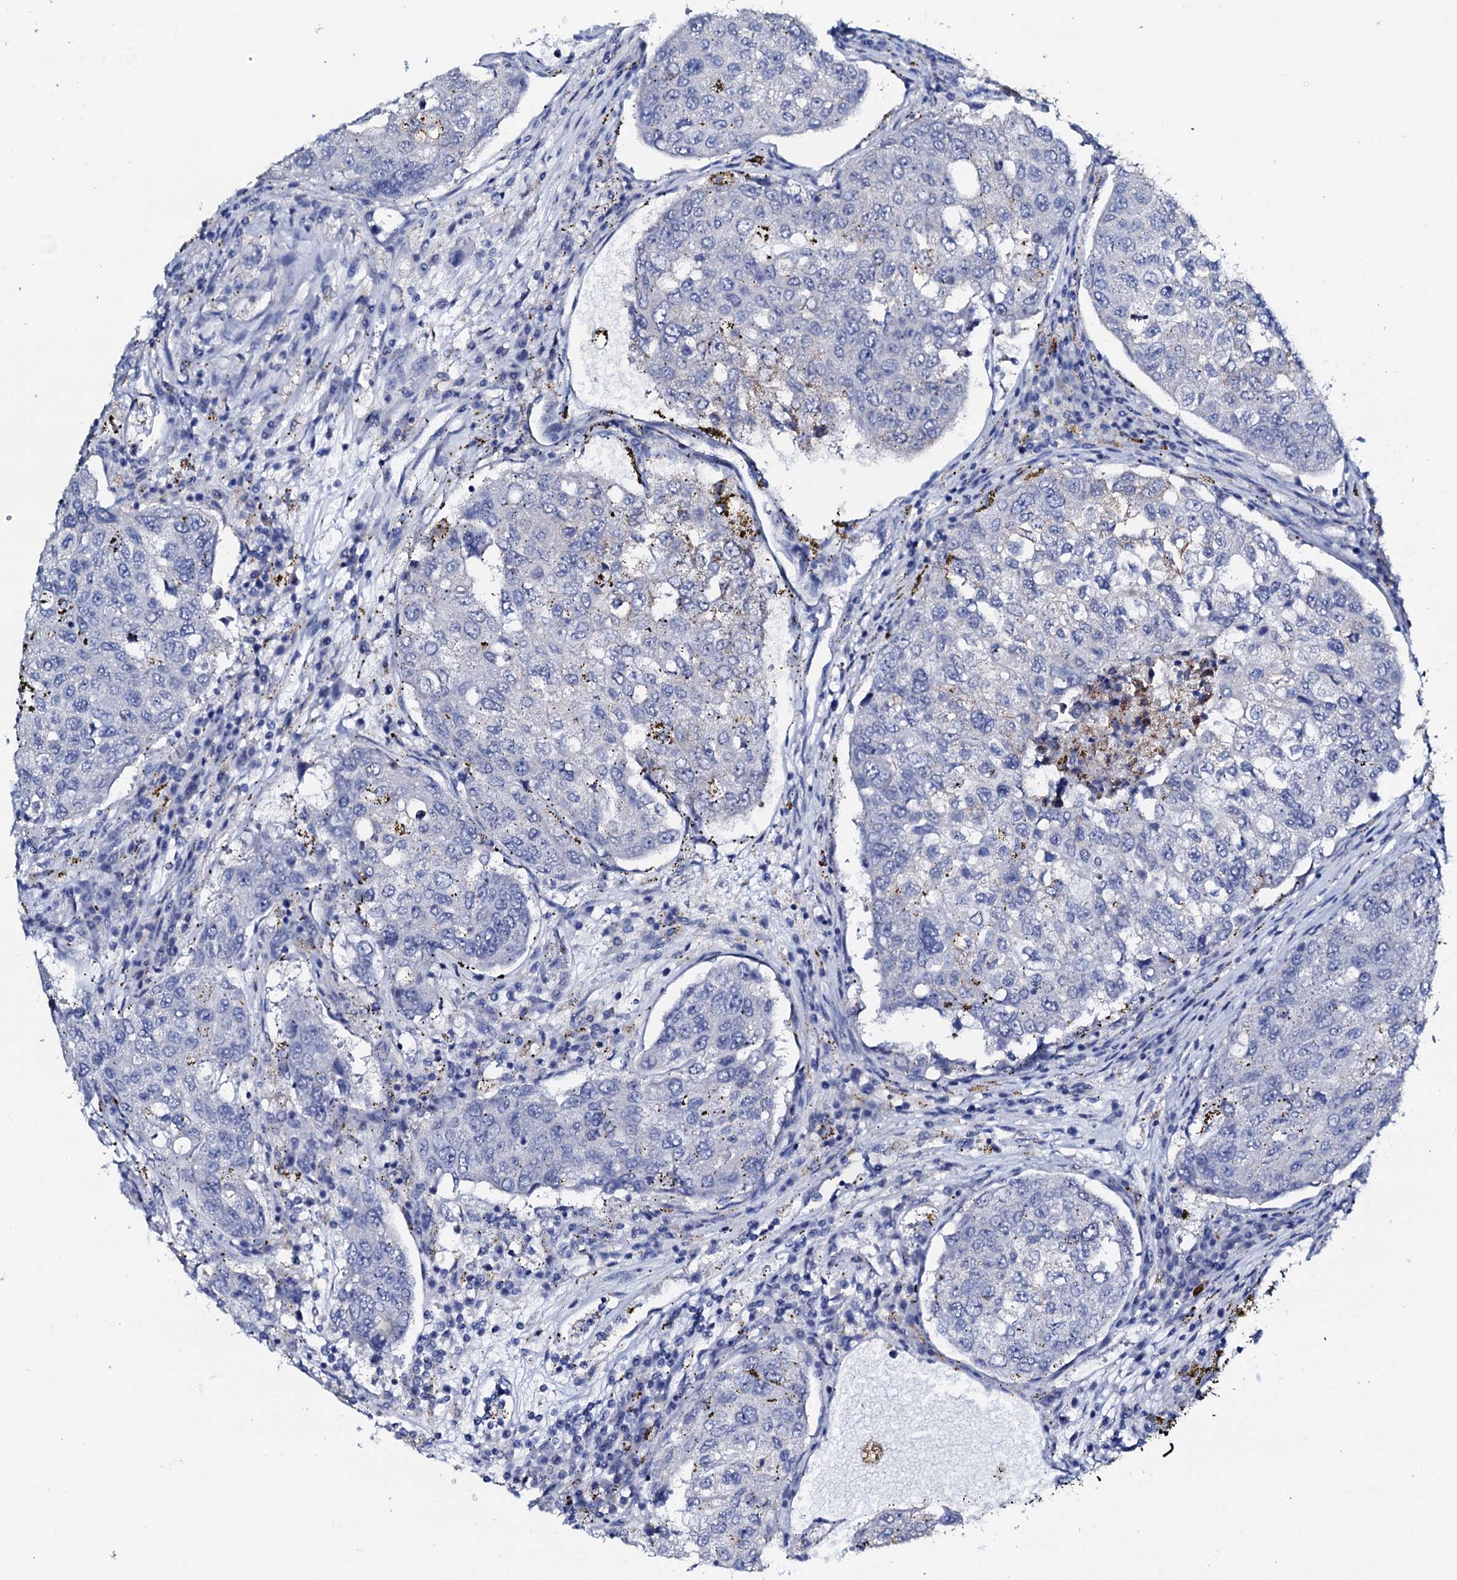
{"staining": {"intensity": "weak", "quantity": "25%-75%", "location": "cytoplasmic/membranous"}, "tissue": "urothelial cancer", "cell_type": "Tumor cells", "image_type": "cancer", "snomed": [{"axis": "morphology", "description": "Urothelial carcinoma, High grade"}, {"axis": "topography", "description": "Lymph node"}, {"axis": "topography", "description": "Urinary bladder"}], "caption": "Human high-grade urothelial carcinoma stained with a brown dye reveals weak cytoplasmic/membranous positive expression in approximately 25%-75% of tumor cells.", "gene": "AMER2", "patient": {"sex": "male", "age": 51}}